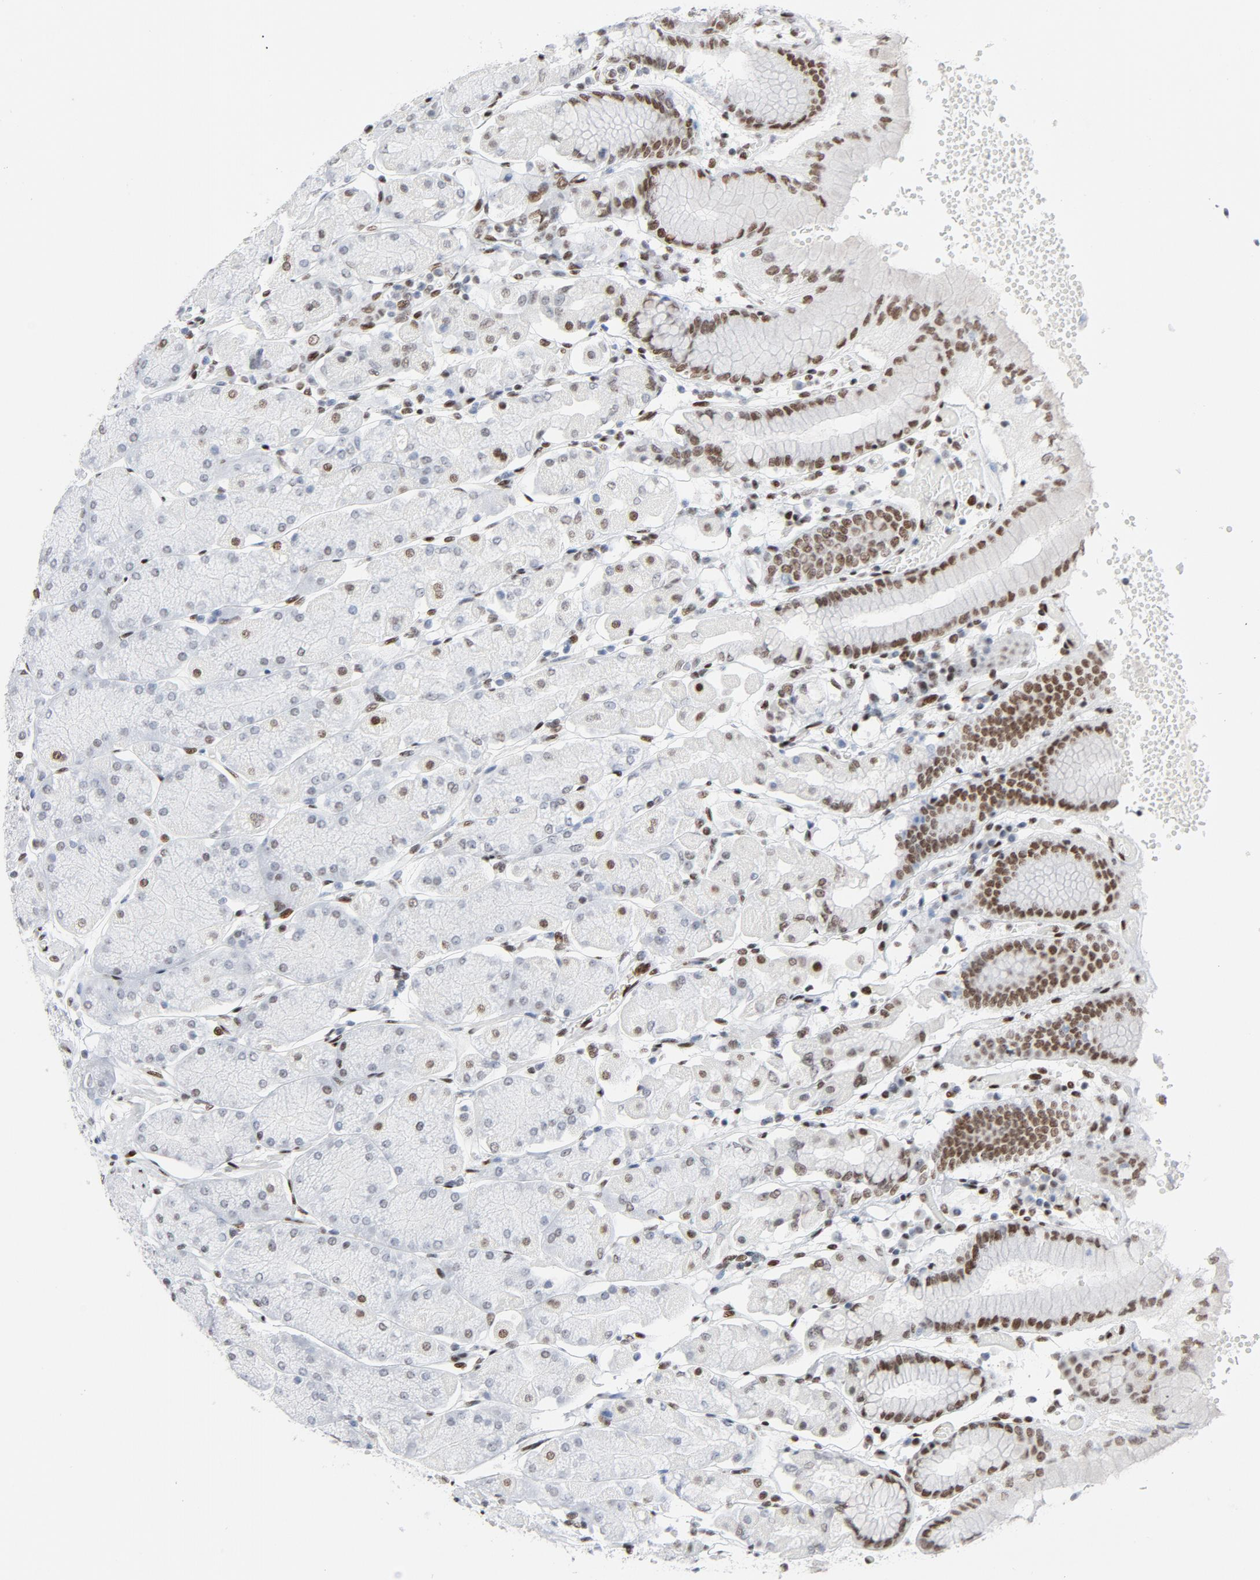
{"staining": {"intensity": "moderate", "quantity": "25%-75%", "location": "nuclear"}, "tissue": "stomach", "cell_type": "Glandular cells", "image_type": "normal", "snomed": [{"axis": "morphology", "description": "Normal tissue, NOS"}, {"axis": "topography", "description": "Stomach, upper"}, {"axis": "topography", "description": "Stomach"}], "caption": "Benign stomach was stained to show a protein in brown. There is medium levels of moderate nuclear positivity in about 25%-75% of glandular cells.", "gene": "HSF1", "patient": {"sex": "male", "age": 76}}